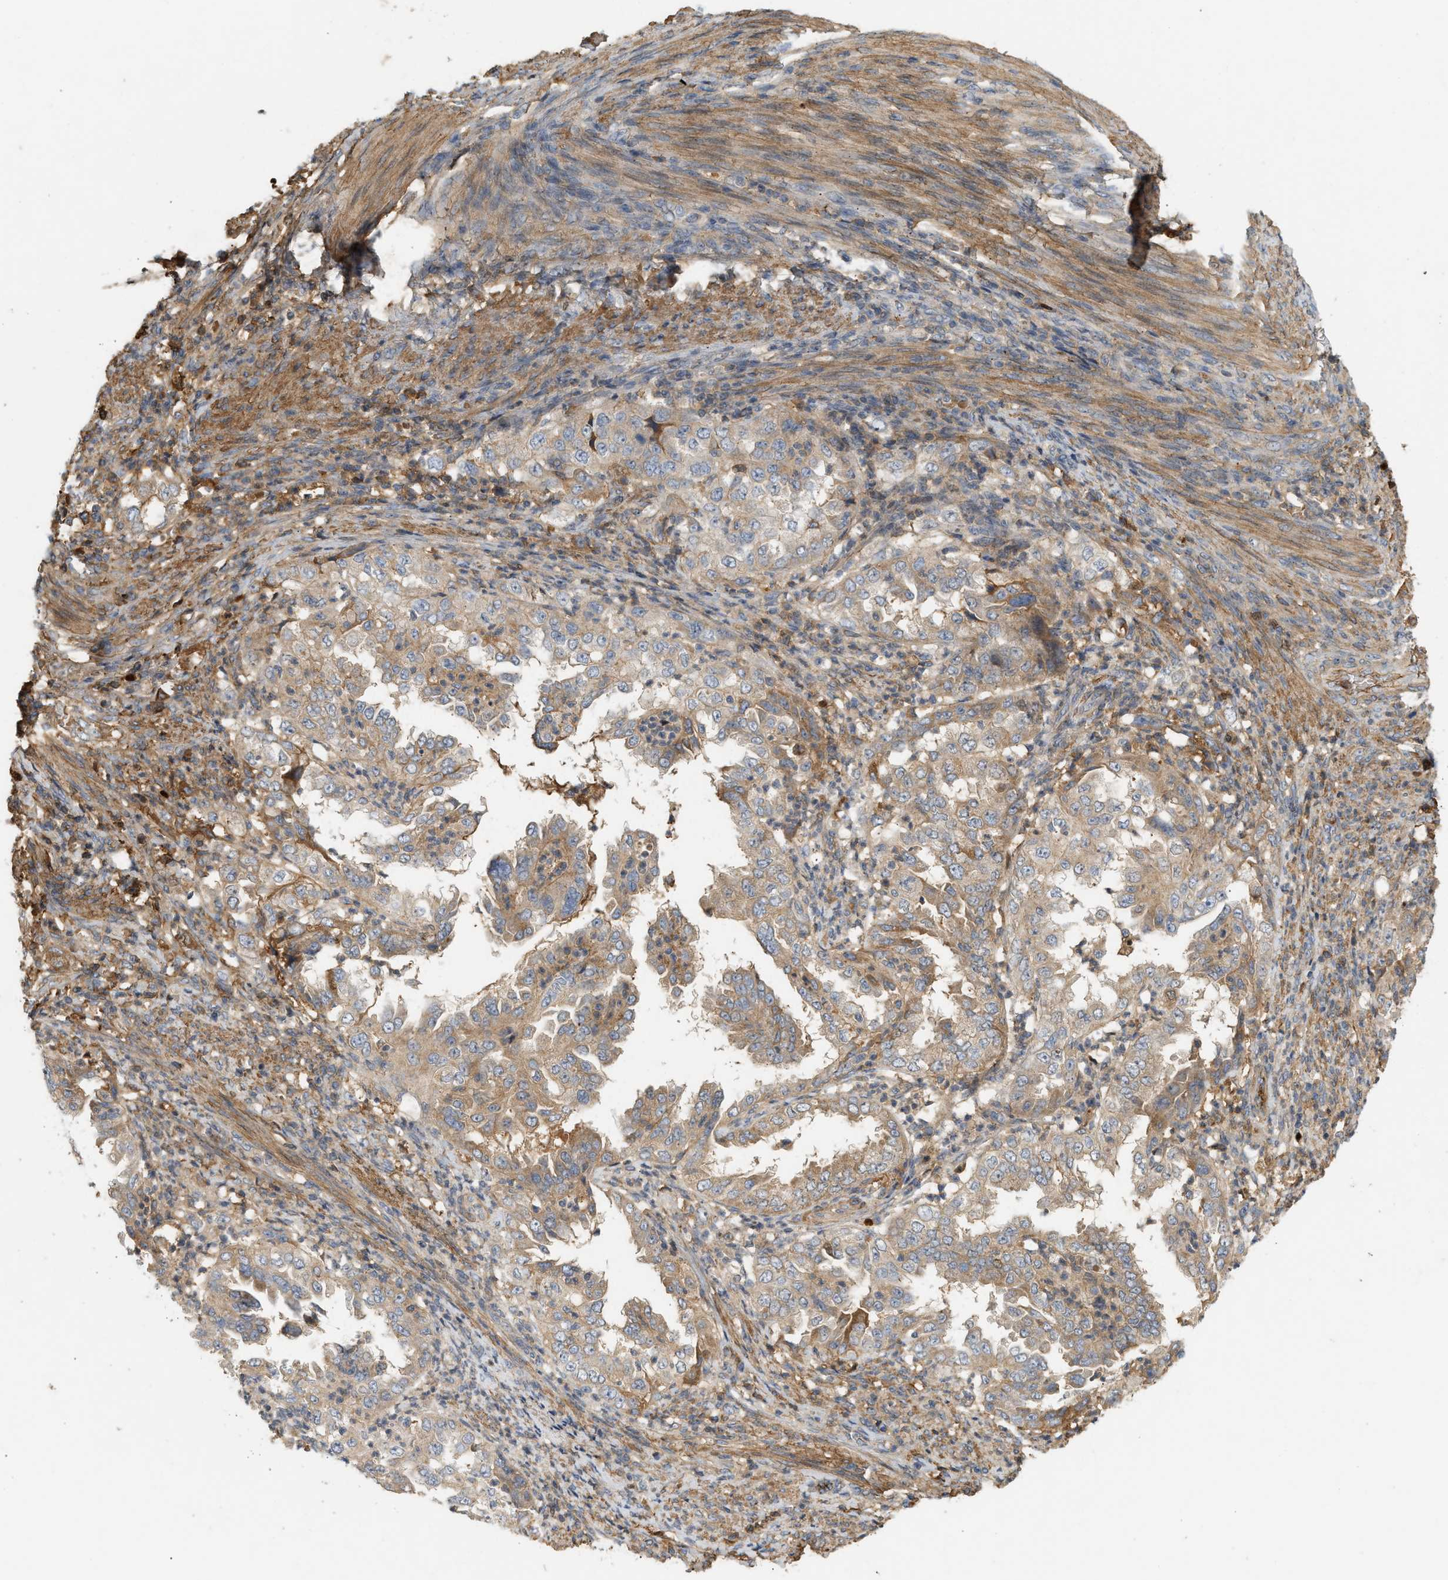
{"staining": {"intensity": "moderate", "quantity": ">75%", "location": "cytoplasmic/membranous"}, "tissue": "endometrial cancer", "cell_type": "Tumor cells", "image_type": "cancer", "snomed": [{"axis": "morphology", "description": "Adenocarcinoma, NOS"}, {"axis": "topography", "description": "Endometrium"}], "caption": "This is an image of IHC staining of adenocarcinoma (endometrial), which shows moderate expression in the cytoplasmic/membranous of tumor cells.", "gene": "F8", "patient": {"sex": "female", "age": 85}}